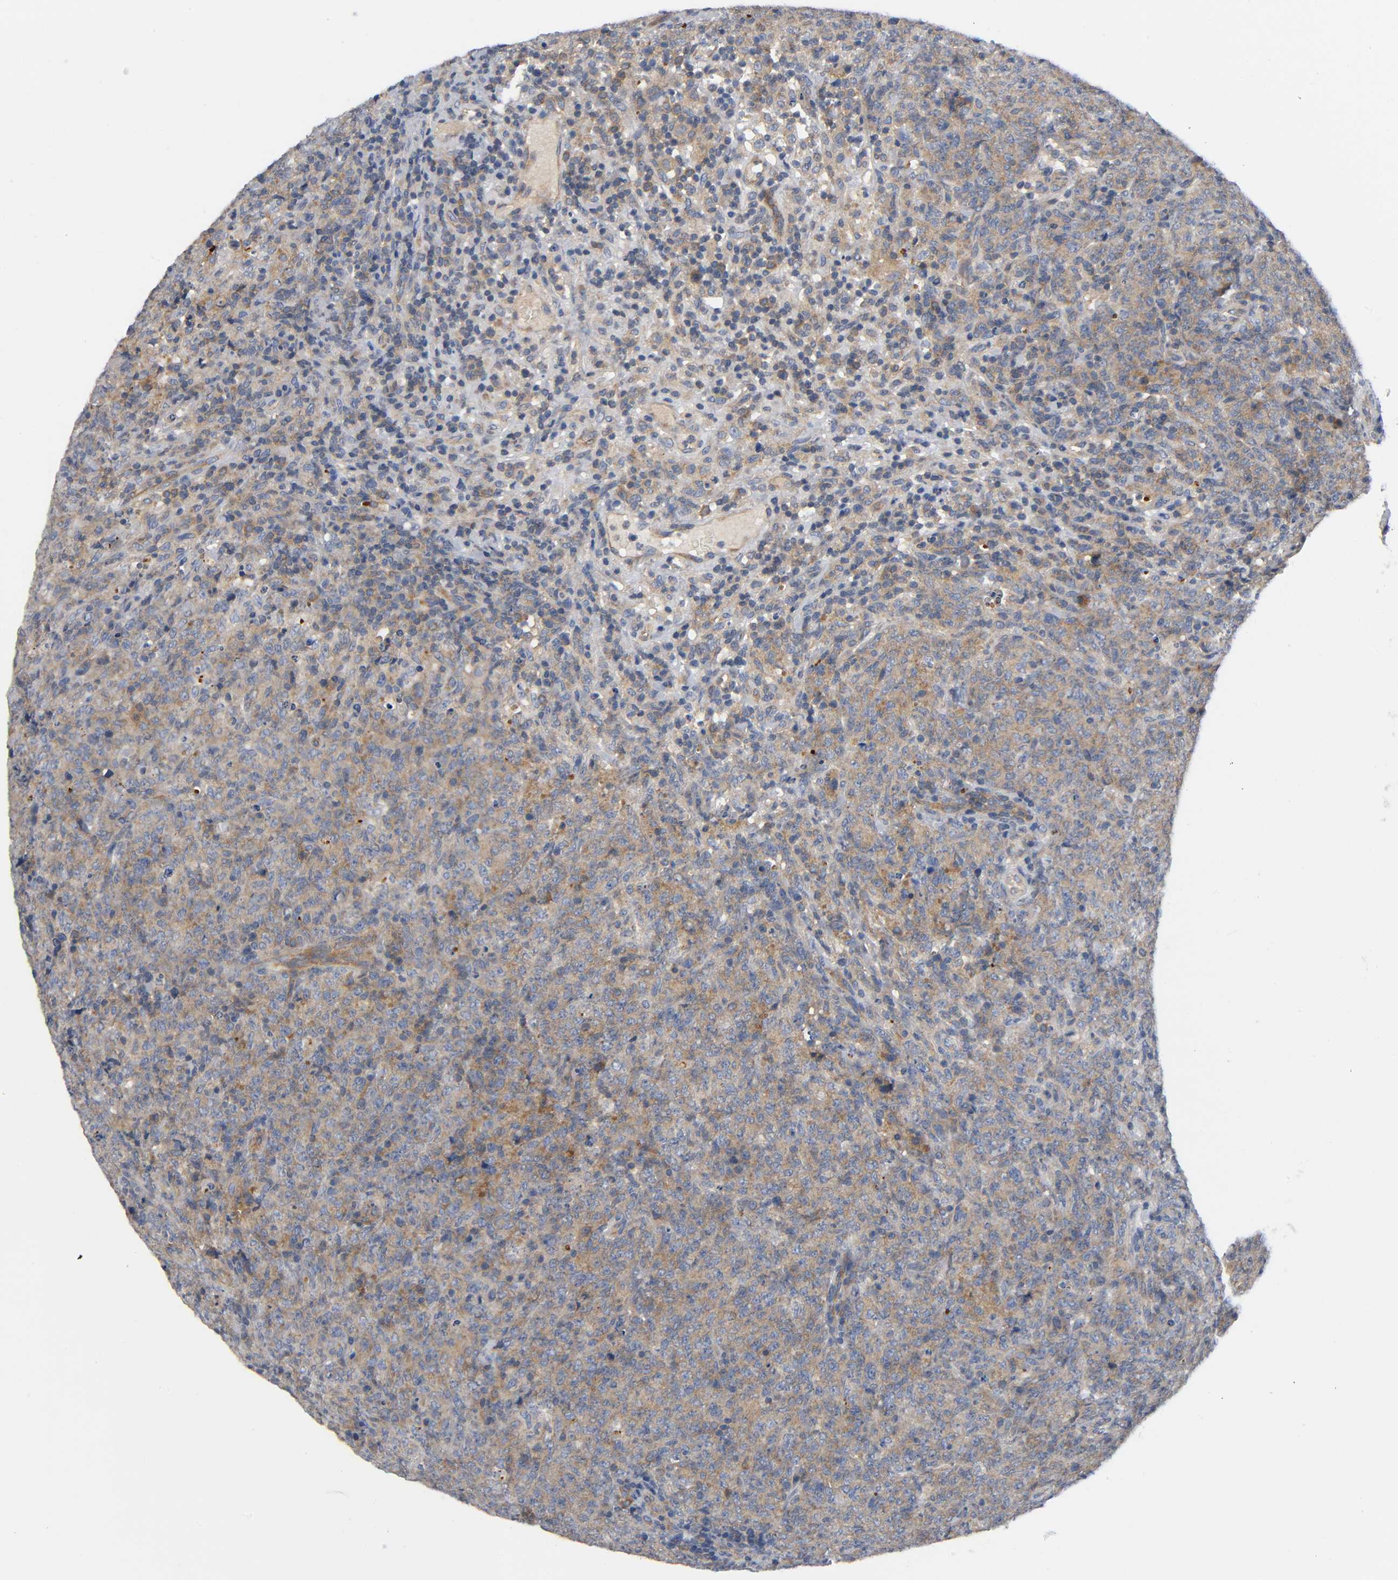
{"staining": {"intensity": "moderate", "quantity": ">75%", "location": "cytoplasmic/membranous"}, "tissue": "lymphoma", "cell_type": "Tumor cells", "image_type": "cancer", "snomed": [{"axis": "morphology", "description": "Malignant lymphoma, non-Hodgkin's type, High grade"}, {"axis": "topography", "description": "Tonsil"}], "caption": "A micrograph of human high-grade malignant lymphoma, non-Hodgkin's type stained for a protein shows moderate cytoplasmic/membranous brown staining in tumor cells. The staining was performed using DAB to visualize the protein expression in brown, while the nuclei were stained in blue with hematoxylin (Magnification: 20x).", "gene": "HDAC6", "patient": {"sex": "female", "age": 36}}